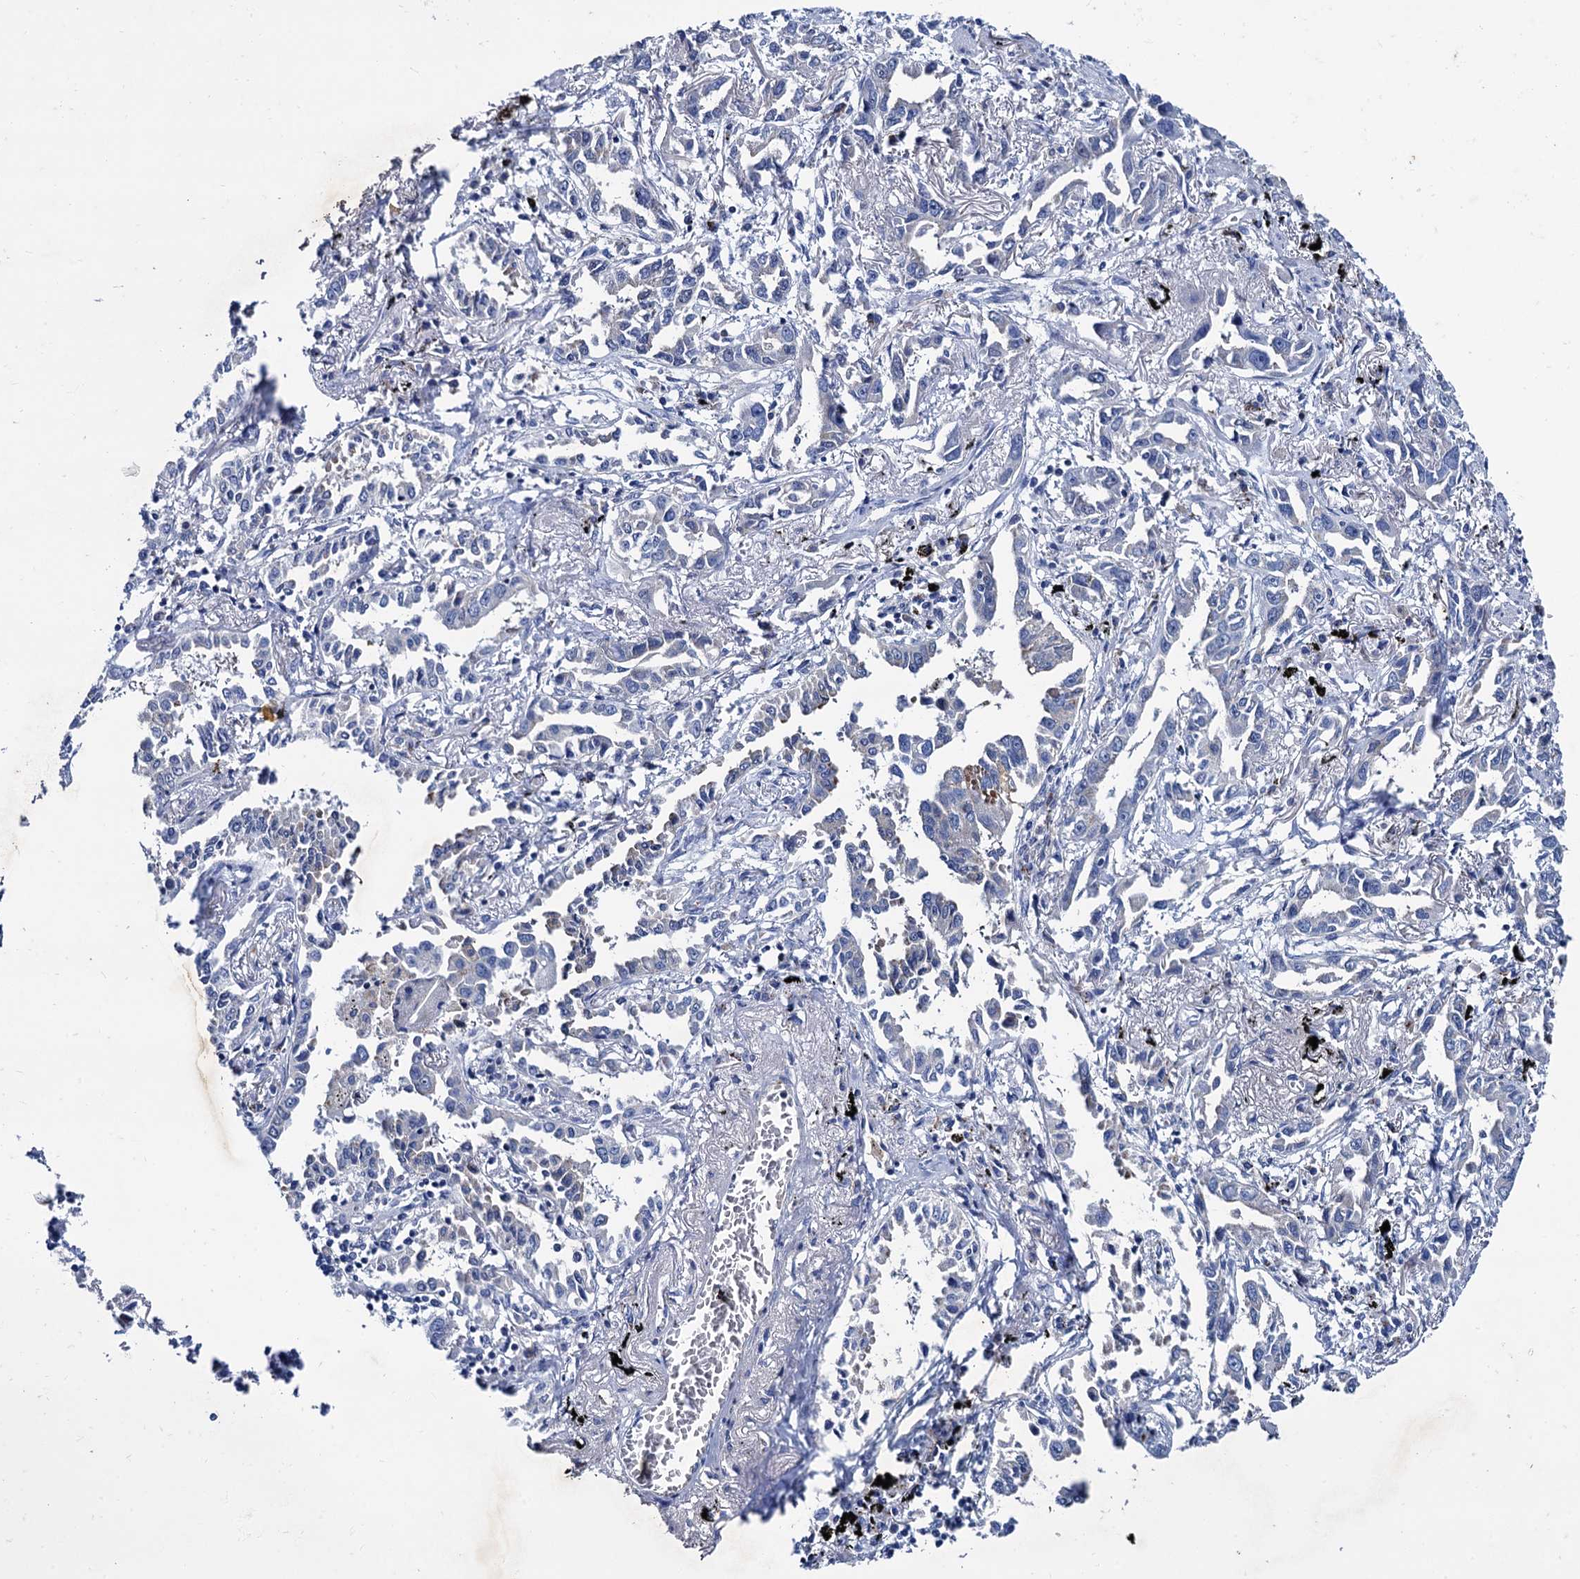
{"staining": {"intensity": "negative", "quantity": "none", "location": "none"}, "tissue": "lung cancer", "cell_type": "Tumor cells", "image_type": "cancer", "snomed": [{"axis": "morphology", "description": "Adenocarcinoma, NOS"}, {"axis": "topography", "description": "Lung"}], "caption": "Tumor cells are negative for brown protein staining in adenocarcinoma (lung).", "gene": "TMEM72", "patient": {"sex": "male", "age": 67}}